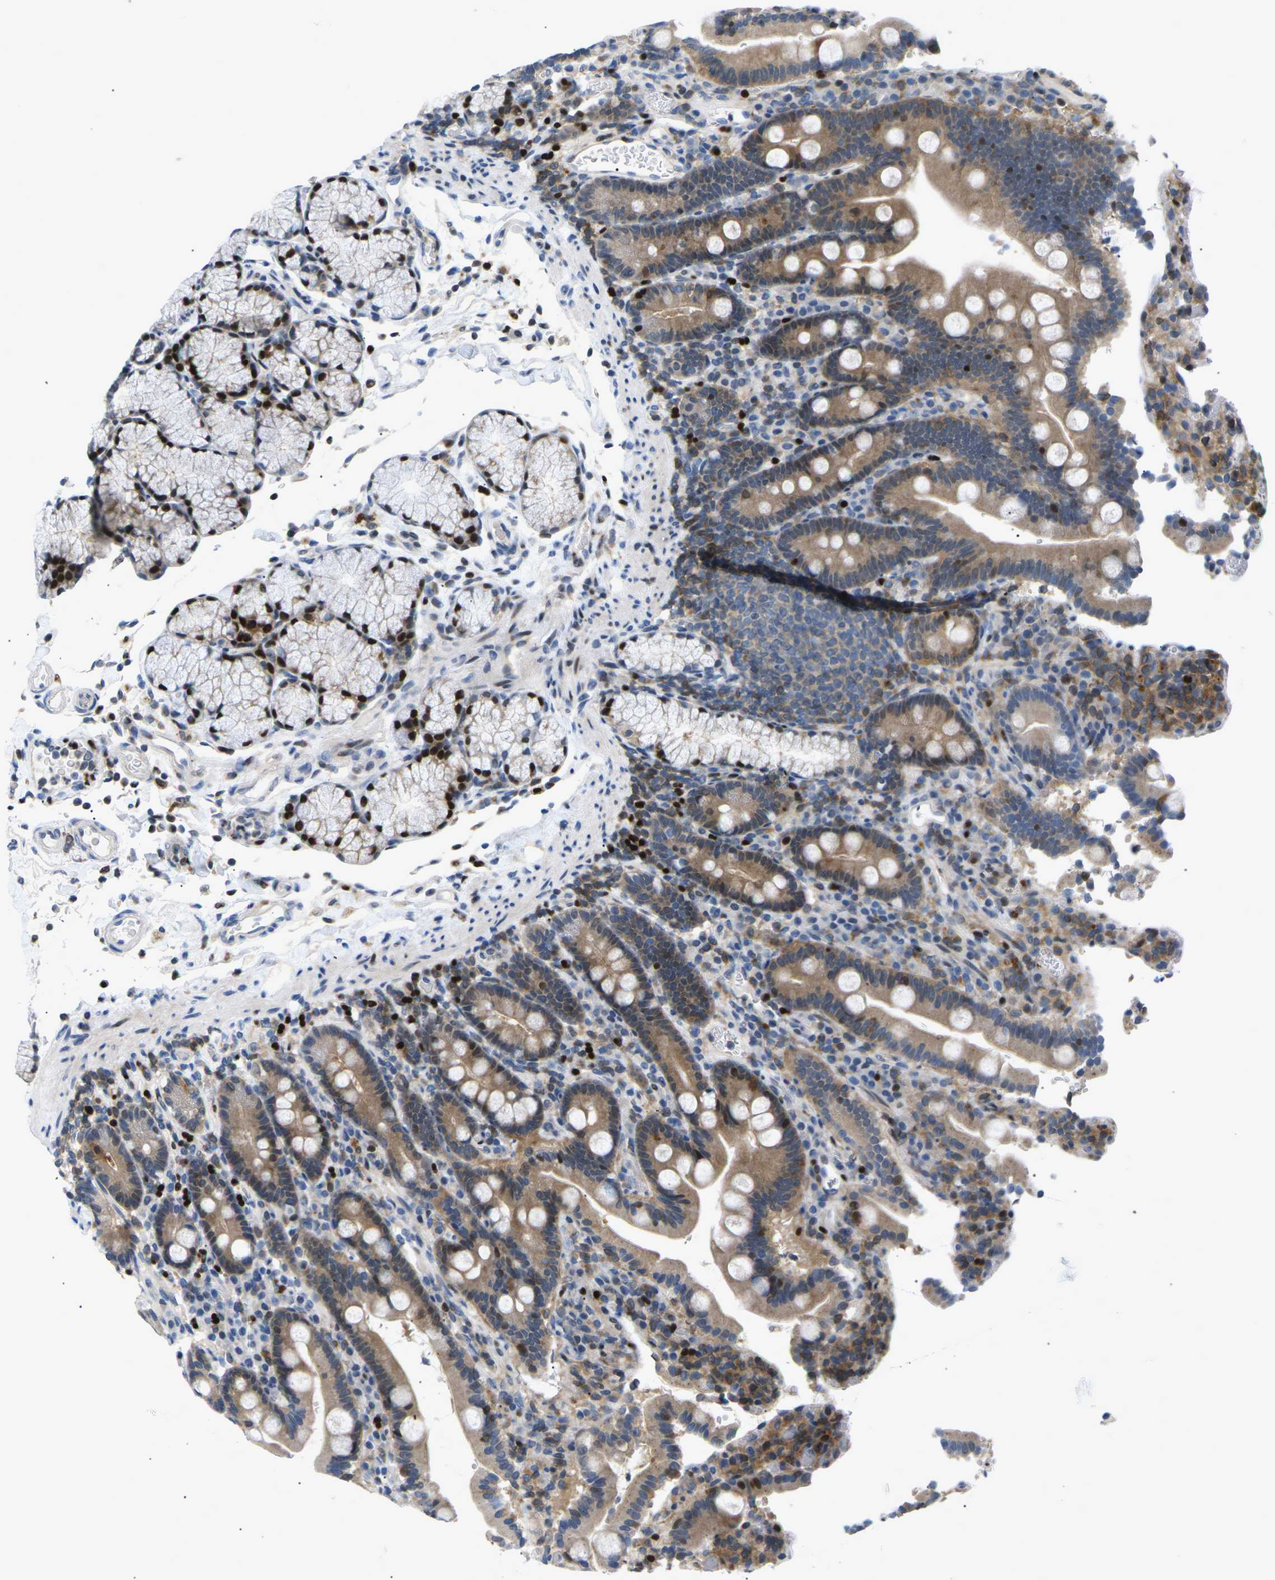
{"staining": {"intensity": "moderate", "quantity": ">75%", "location": "cytoplasmic/membranous,nuclear"}, "tissue": "duodenum", "cell_type": "Glandular cells", "image_type": "normal", "snomed": [{"axis": "morphology", "description": "Normal tissue, NOS"}, {"axis": "topography", "description": "Small intestine, NOS"}], "caption": "Protein analysis of normal duodenum displays moderate cytoplasmic/membranous,nuclear expression in approximately >75% of glandular cells. (Stains: DAB in brown, nuclei in blue, Microscopy: brightfield microscopy at high magnification).", "gene": "RPS6KA3", "patient": {"sex": "female", "age": 71}}